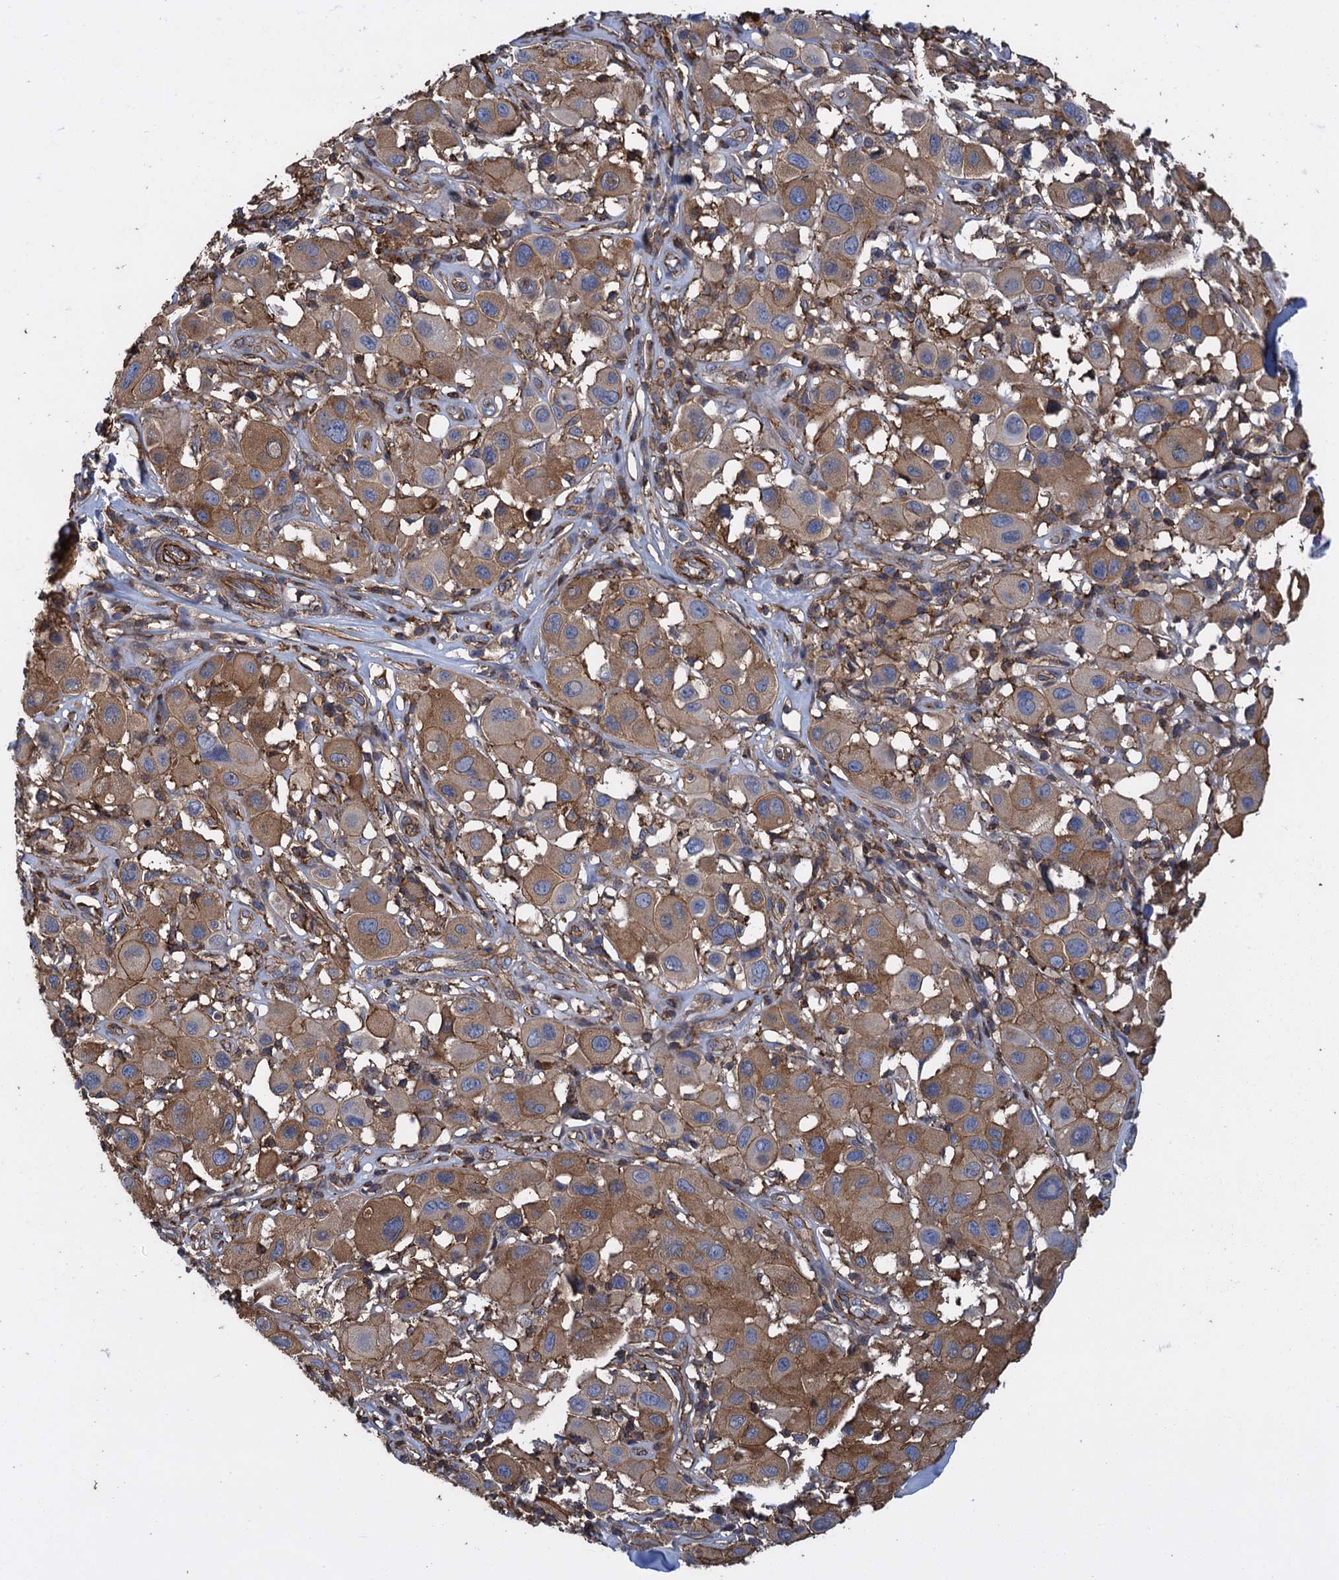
{"staining": {"intensity": "moderate", "quantity": ">75%", "location": "cytoplasmic/membranous"}, "tissue": "melanoma", "cell_type": "Tumor cells", "image_type": "cancer", "snomed": [{"axis": "morphology", "description": "Malignant melanoma, Metastatic site"}, {"axis": "topography", "description": "Skin"}], "caption": "There is medium levels of moderate cytoplasmic/membranous positivity in tumor cells of malignant melanoma (metastatic site), as demonstrated by immunohistochemical staining (brown color).", "gene": "PROSER2", "patient": {"sex": "male", "age": 41}}